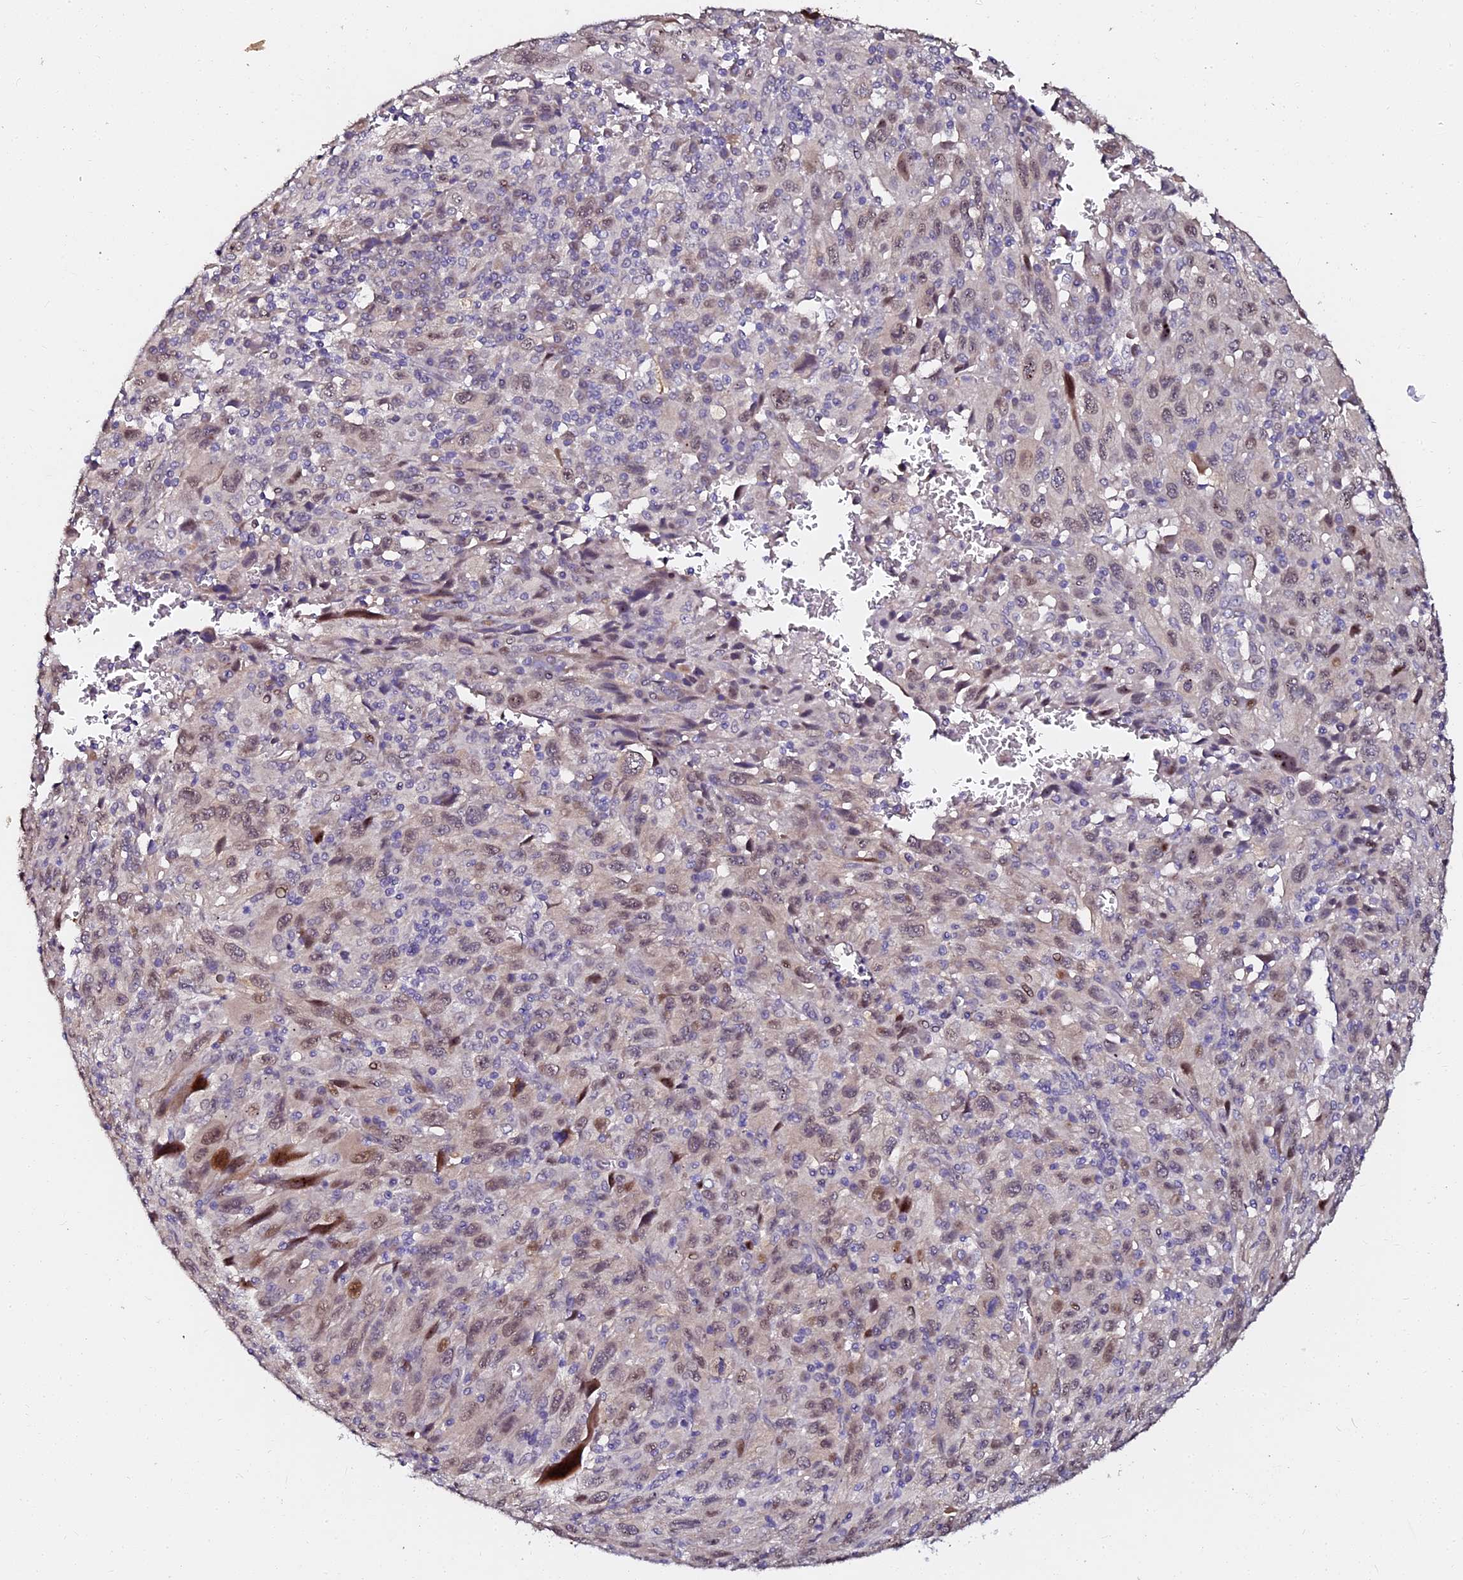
{"staining": {"intensity": "weak", "quantity": "25%-75%", "location": "nuclear"}, "tissue": "melanoma", "cell_type": "Tumor cells", "image_type": "cancer", "snomed": [{"axis": "morphology", "description": "Malignant melanoma, Metastatic site"}, {"axis": "topography", "description": "Skin"}], "caption": "Immunohistochemistry (IHC) image of neoplastic tissue: human melanoma stained using immunohistochemistry shows low levels of weak protein expression localized specifically in the nuclear of tumor cells, appearing as a nuclear brown color.", "gene": "GPN3", "patient": {"sex": "female", "age": 56}}